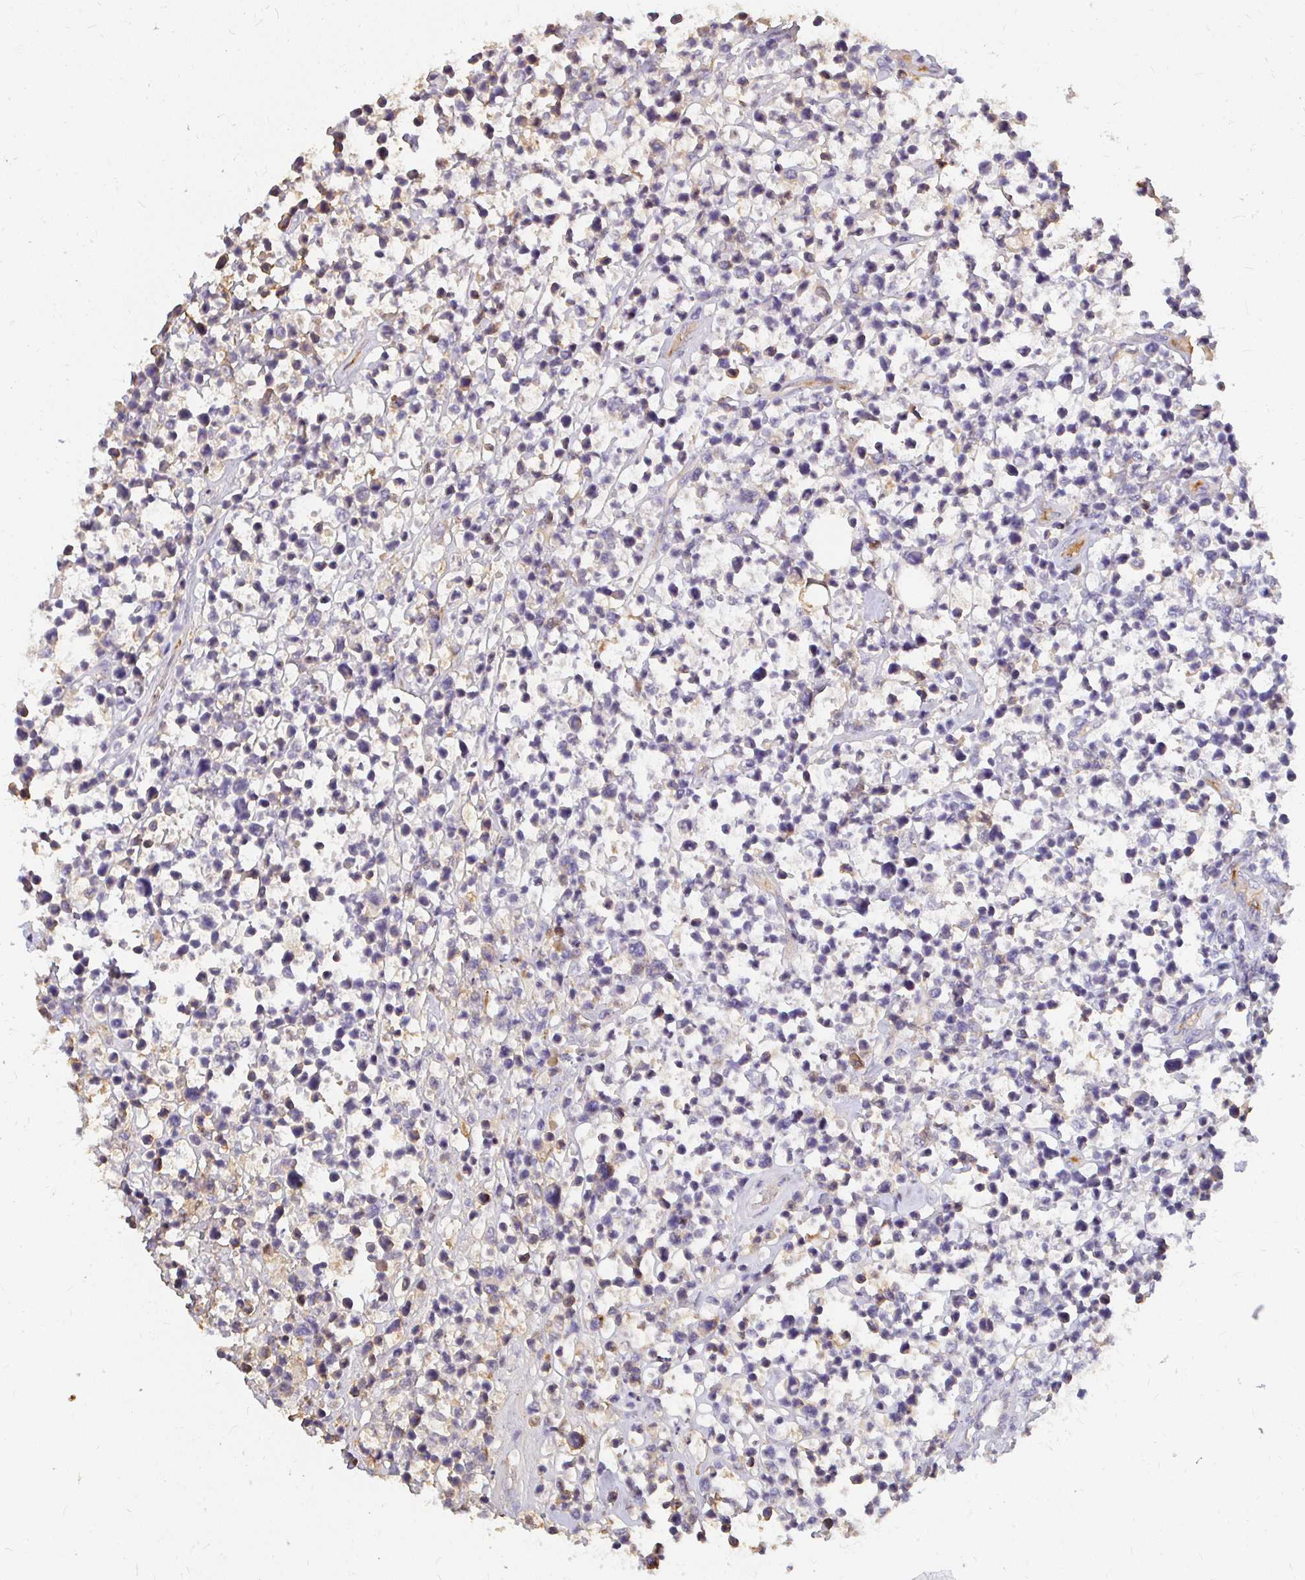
{"staining": {"intensity": "weak", "quantity": "<25%", "location": "cytoplasmic/membranous"}, "tissue": "lymphoma", "cell_type": "Tumor cells", "image_type": "cancer", "snomed": [{"axis": "morphology", "description": "Malignant lymphoma, non-Hodgkin's type, Low grade"}, {"axis": "topography", "description": "Lymph node"}], "caption": "DAB (3,3'-diaminobenzidine) immunohistochemical staining of human malignant lymphoma, non-Hodgkin's type (low-grade) exhibits no significant positivity in tumor cells. (Brightfield microscopy of DAB (3,3'-diaminobenzidine) IHC at high magnification).", "gene": "LOXL4", "patient": {"sex": "male", "age": 60}}